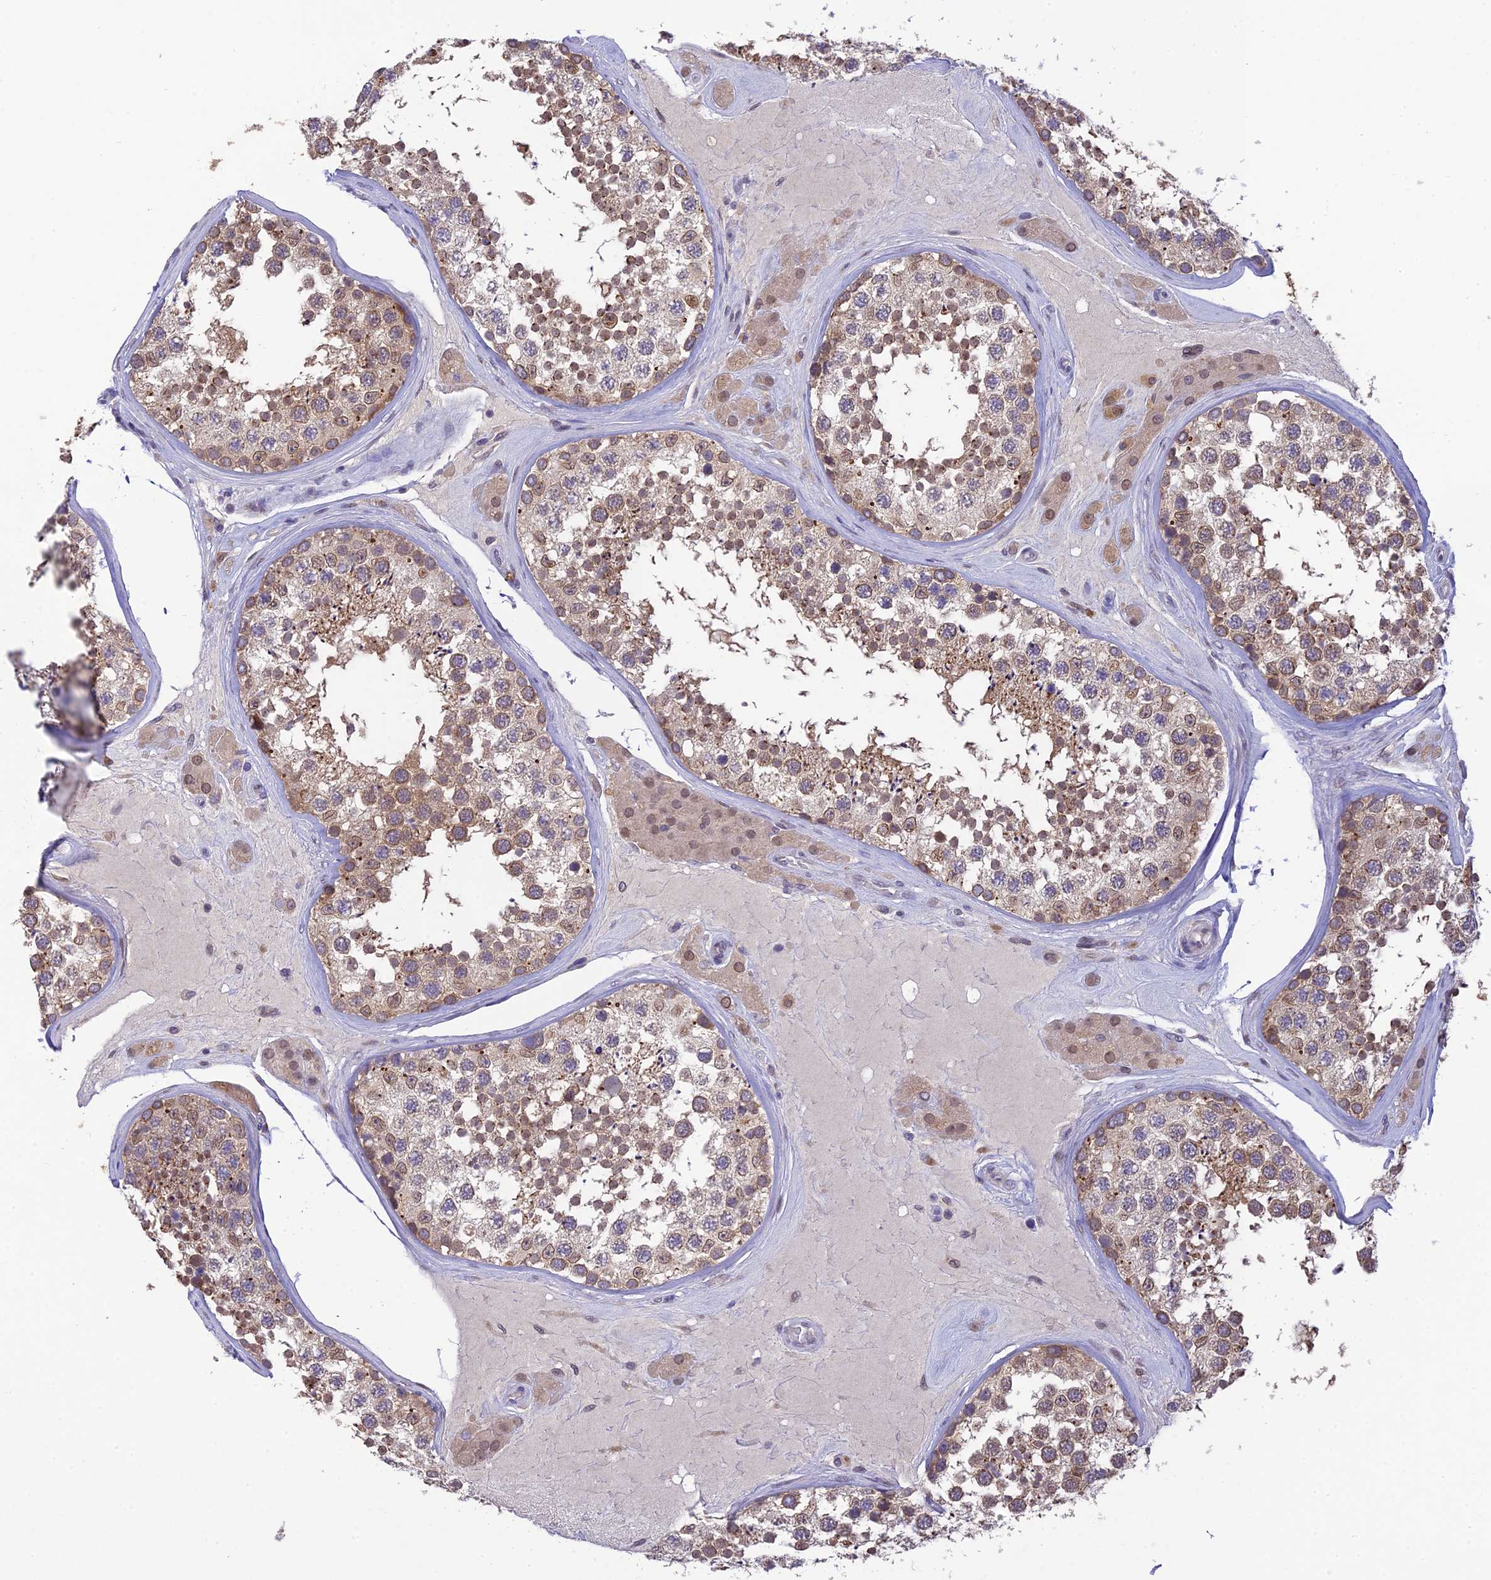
{"staining": {"intensity": "moderate", "quantity": "25%-75%", "location": "cytoplasmic/membranous,nuclear"}, "tissue": "testis", "cell_type": "Cells in seminiferous ducts", "image_type": "normal", "snomed": [{"axis": "morphology", "description": "Normal tissue, NOS"}, {"axis": "topography", "description": "Testis"}], "caption": "The micrograph exhibits staining of unremarkable testis, revealing moderate cytoplasmic/membranous,nuclear protein staining (brown color) within cells in seminiferous ducts.", "gene": "BMT2", "patient": {"sex": "male", "age": 46}}